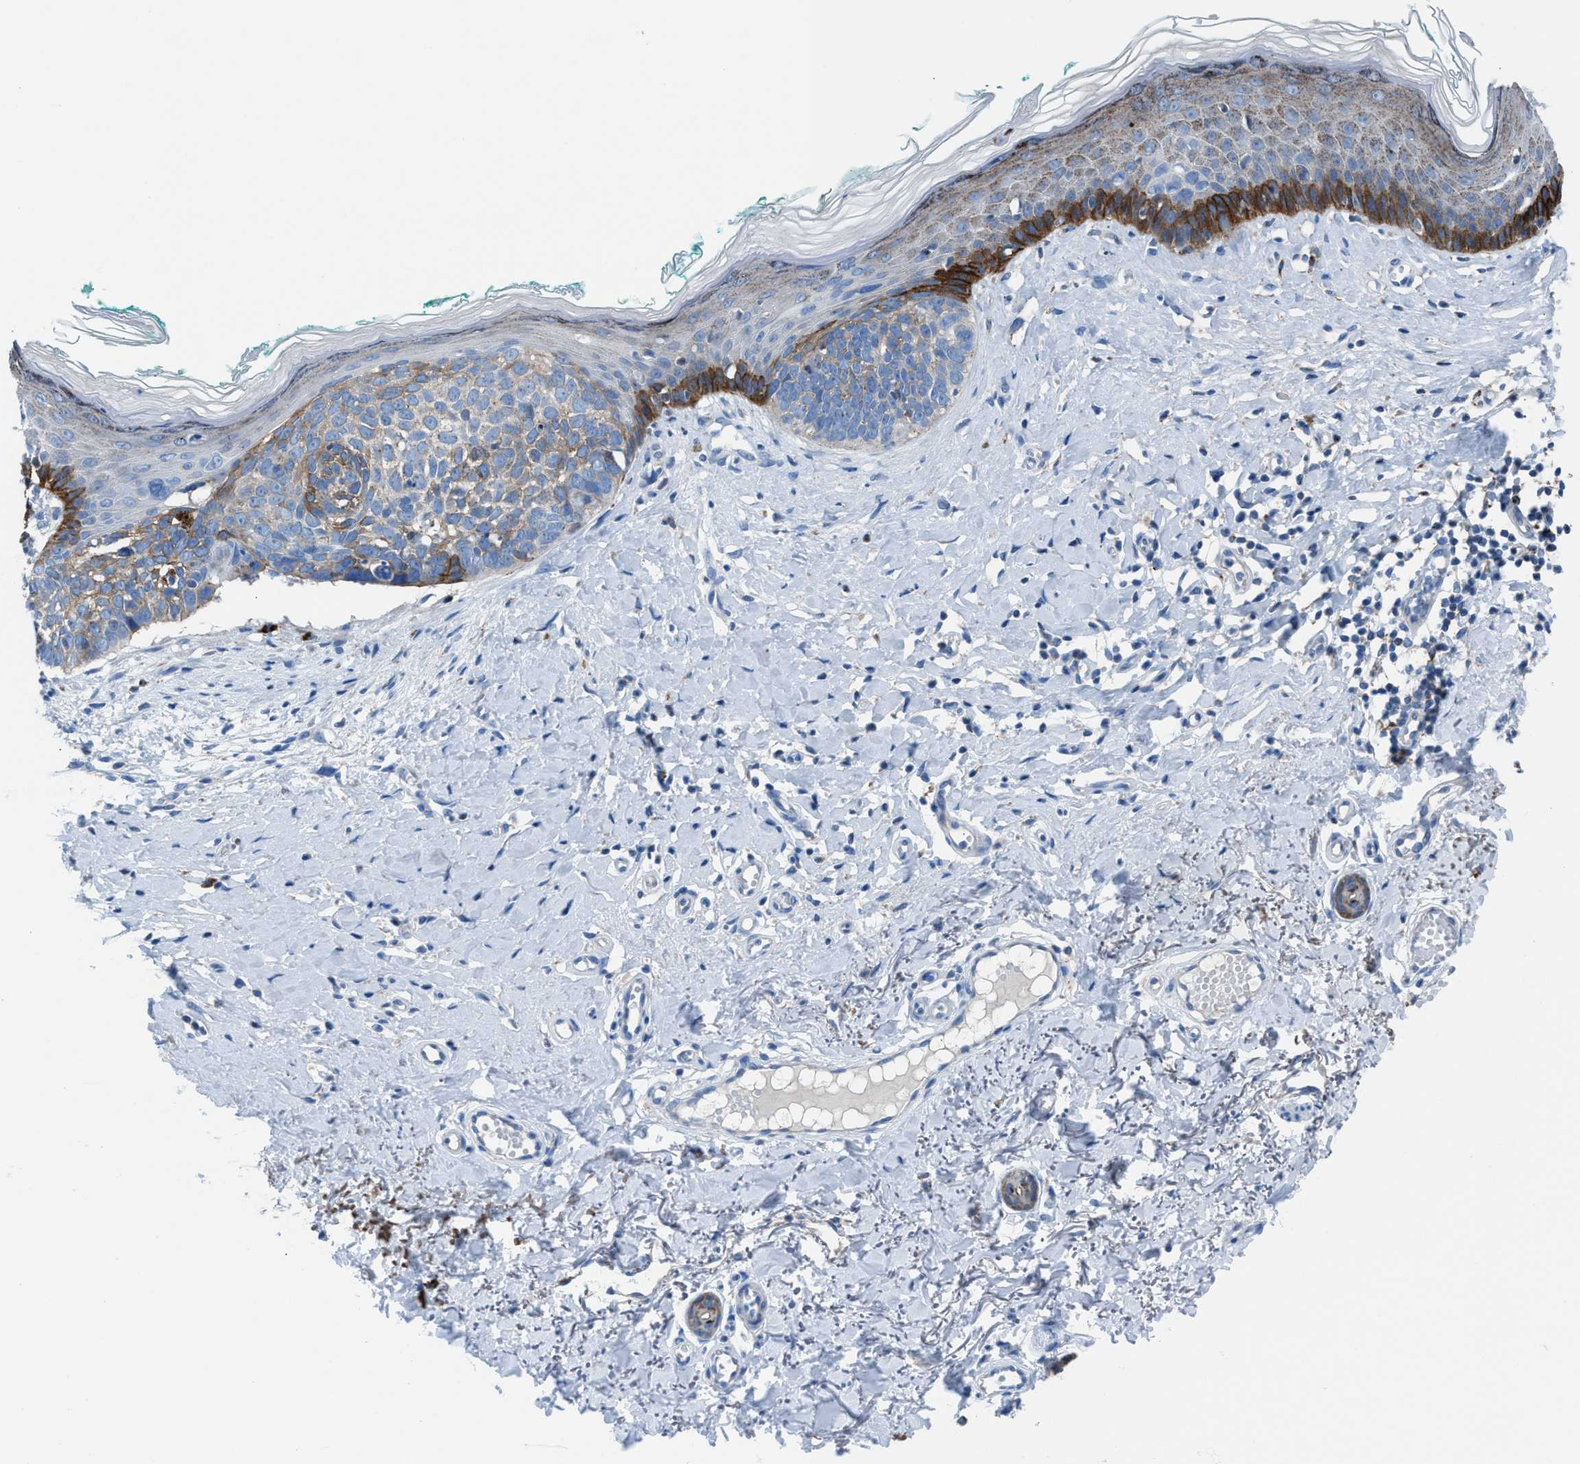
{"staining": {"intensity": "weak", "quantity": "25%-75%", "location": "cytoplasmic/membranous"}, "tissue": "skin cancer", "cell_type": "Tumor cells", "image_type": "cancer", "snomed": [{"axis": "morphology", "description": "Basal cell carcinoma"}, {"axis": "topography", "description": "Skin"}], "caption": "IHC photomicrograph of skin basal cell carcinoma stained for a protein (brown), which demonstrates low levels of weak cytoplasmic/membranous positivity in about 25%-75% of tumor cells.", "gene": "CD1B", "patient": {"sex": "male", "age": 48}}